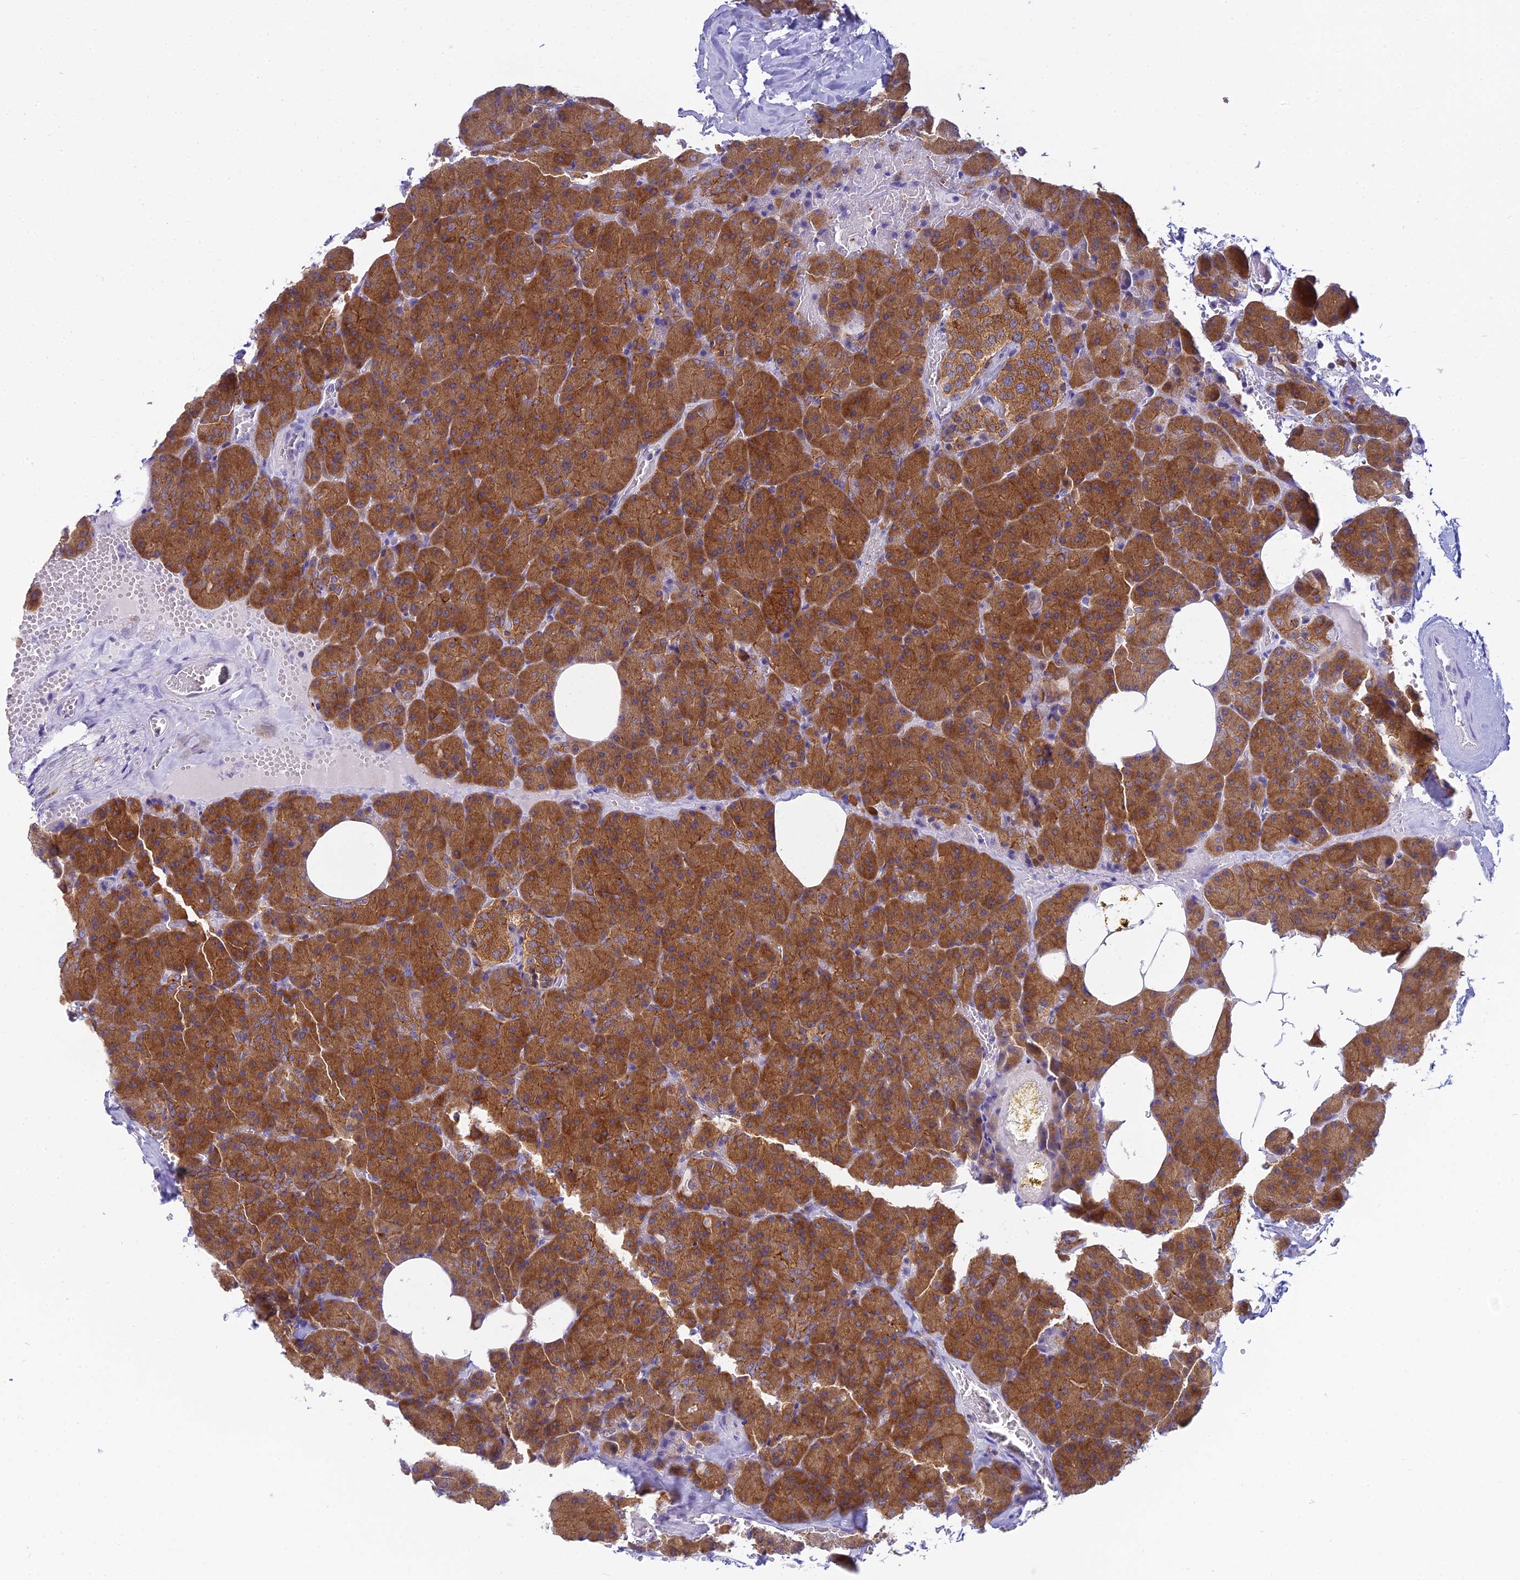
{"staining": {"intensity": "strong", "quantity": ">75%", "location": "cytoplasmic/membranous"}, "tissue": "pancreas", "cell_type": "Exocrine glandular cells", "image_type": "normal", "snomed": [{"axis": "morphology", "description": "Normal tissue, NOS"}, {"axis": "morphology", "description": "Carcinoid, malignant, NOS"}, {"axis": "topography", "description": "Pancreas"}], "caption": "Protein staining displays strong cytoplasmic/membranous staining in about >75% of exocrine glandular cells in benign pancreas.", "gene": "UBE2G1", "patient": {"sex": "female", "age": 35}}